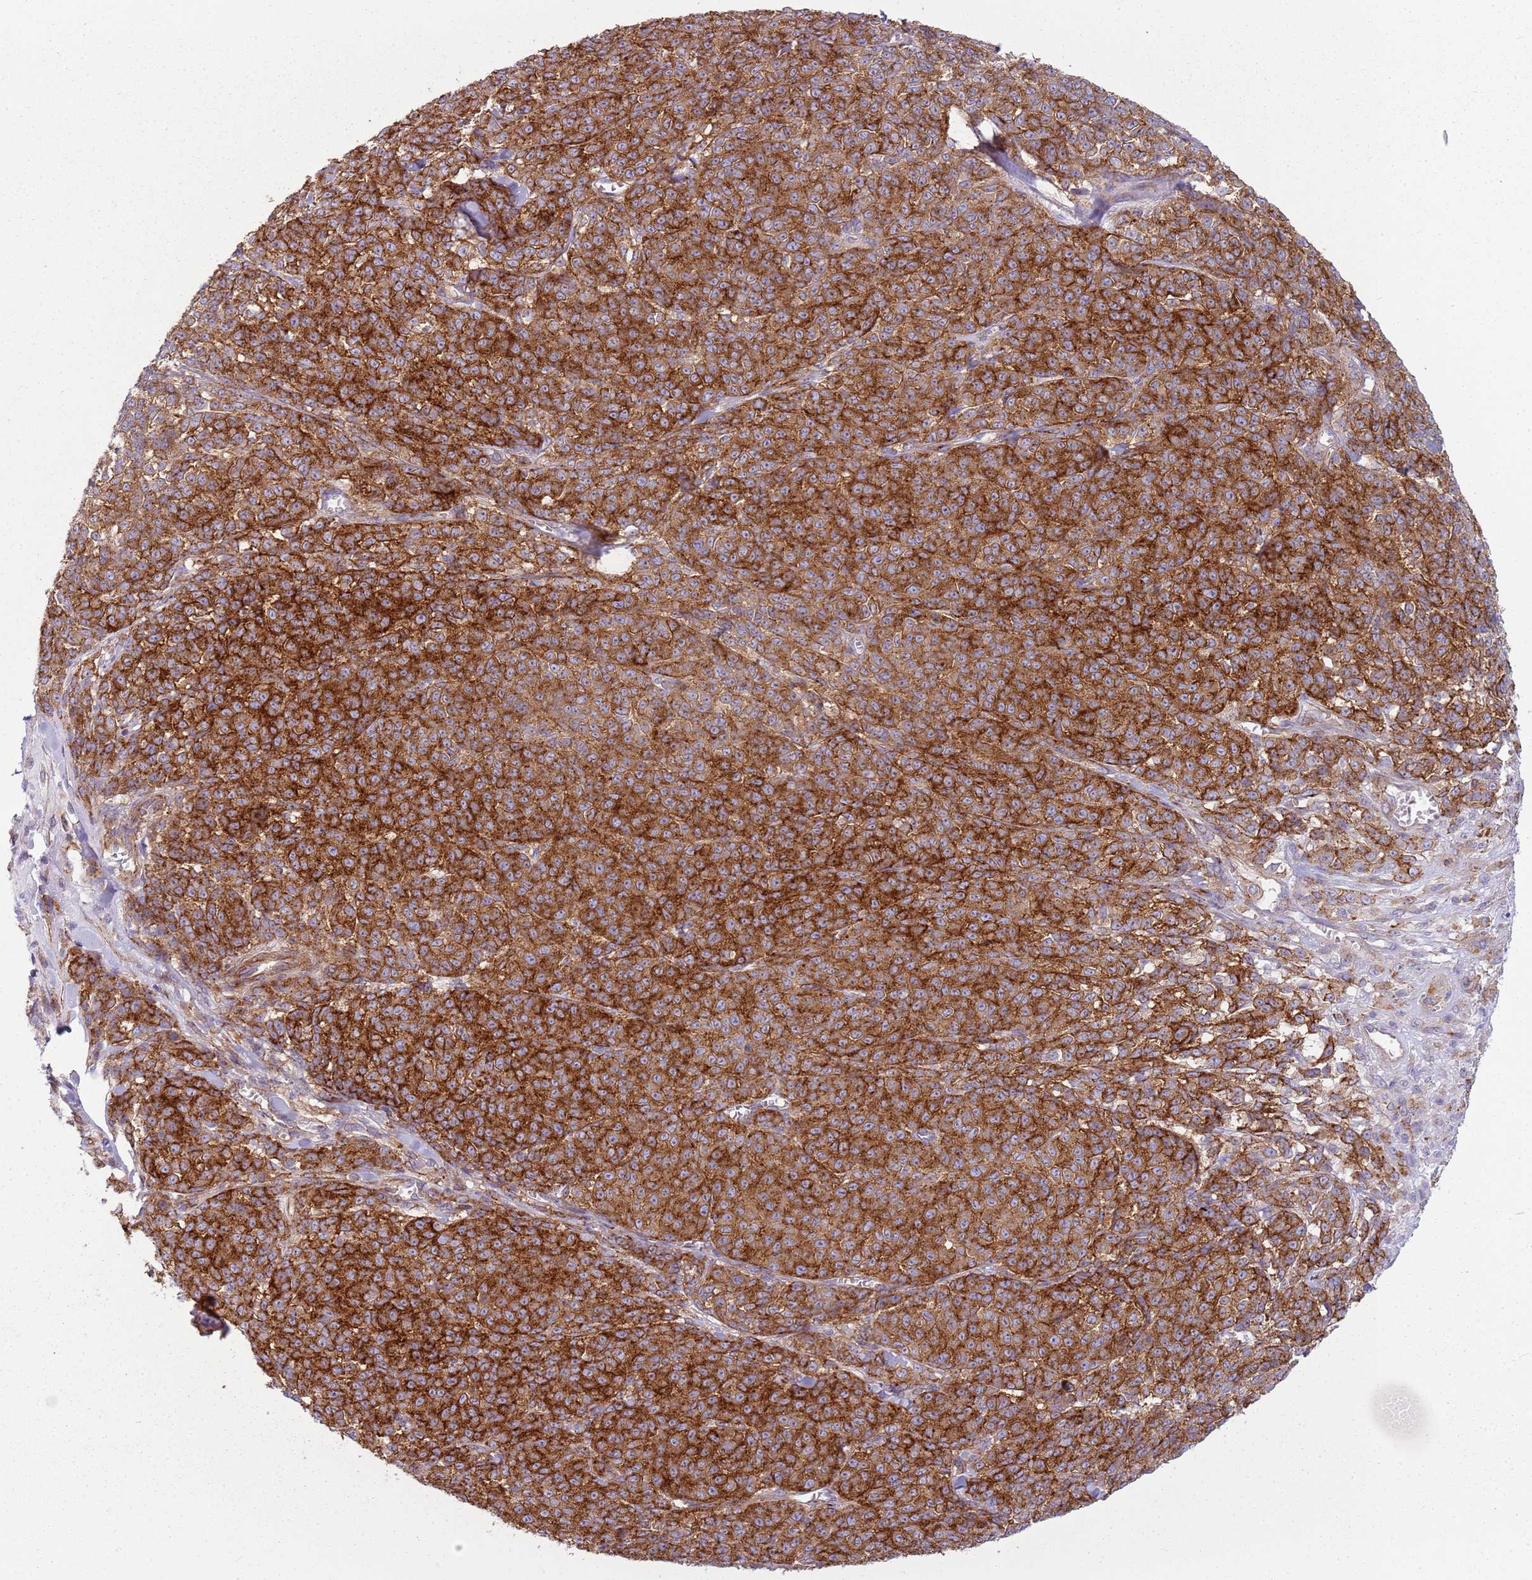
{"staining": {"intensity": "strong", "quantity": ">75%", "location": "cytoplasmic/membranous"}, "tissue": "melanoma", "cell_type": "Tumor cells", "image_type": "cancer", "snomed": [{"axis": "morphology", "description": "Normal tissue, NOS"}, {"axis": "morphology", "description": "Malignant melanoma, NOS"}, {"axis": "topography", "description": "Skin"}], "caption": "Immunohistochemistry image of neoplastic tissue: human melanoma stained using IHC shows high levels of strong protein expression localized specifically in the cytoplasmic/membranous of tumor cells, appearing as a cytoplasmic/membranous brown color.", "gene": "SNX1", "patient": {"sex": "female", "age": 34}}